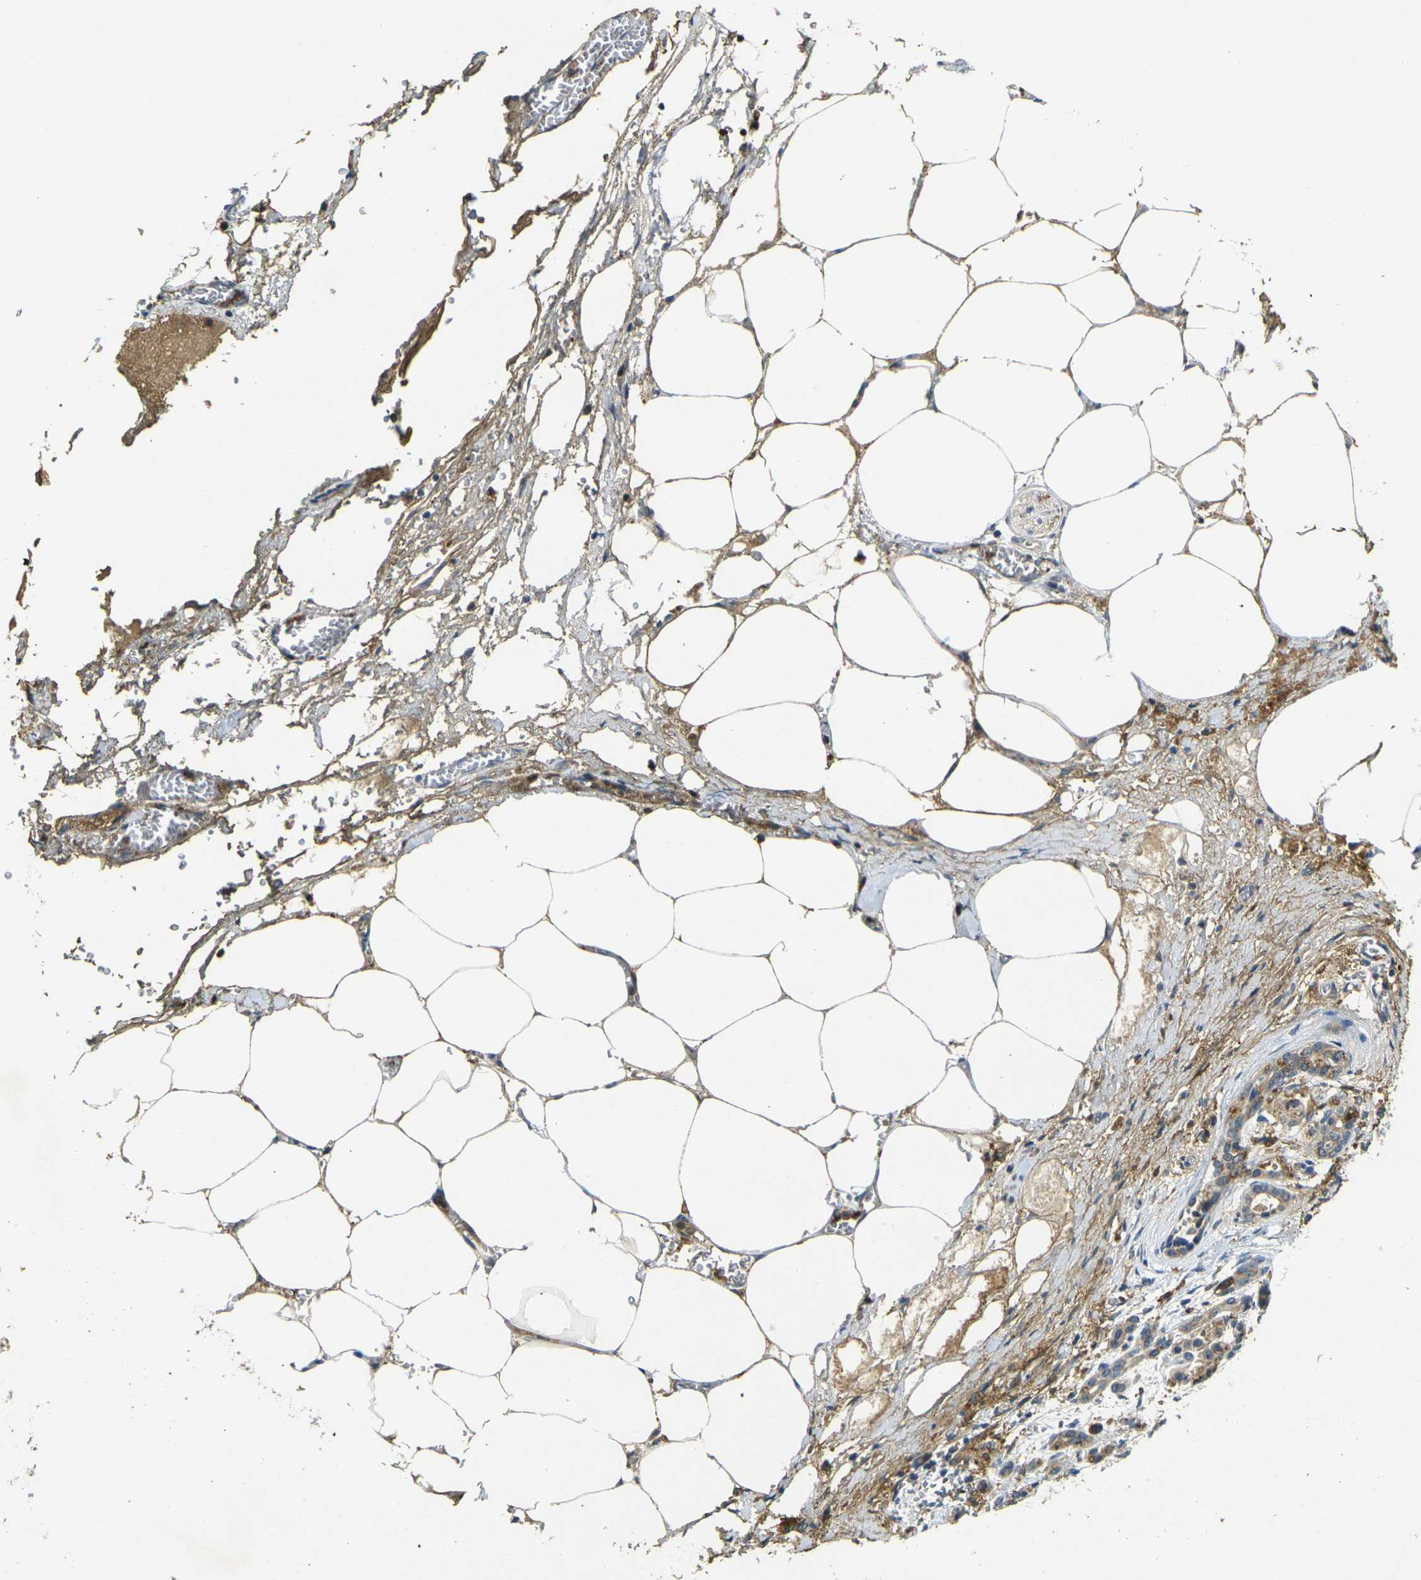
{"staining": {"intensity": "weak", "quantity": ">75%", "location": "cytoplasmic/membranous"}, "tissue": "pancreatic cancer", "cell_type": "Tumor cells", "image_type": "cancer", "snomed": [{"axis": "morphology", "description": "Adenocarcinoma, NOS"}, {"axis": "topography", "description": "Pancreas"}], "caption": "This micrograph displays immunohistochemistry staining of pancreatic cancer (adenocarcinoma), with low weak cytoplasmic/membranous expression in approximately >75% of tumor cells.", "gene": "PIGL", "patient": {"sex": "female", "age": 70}}